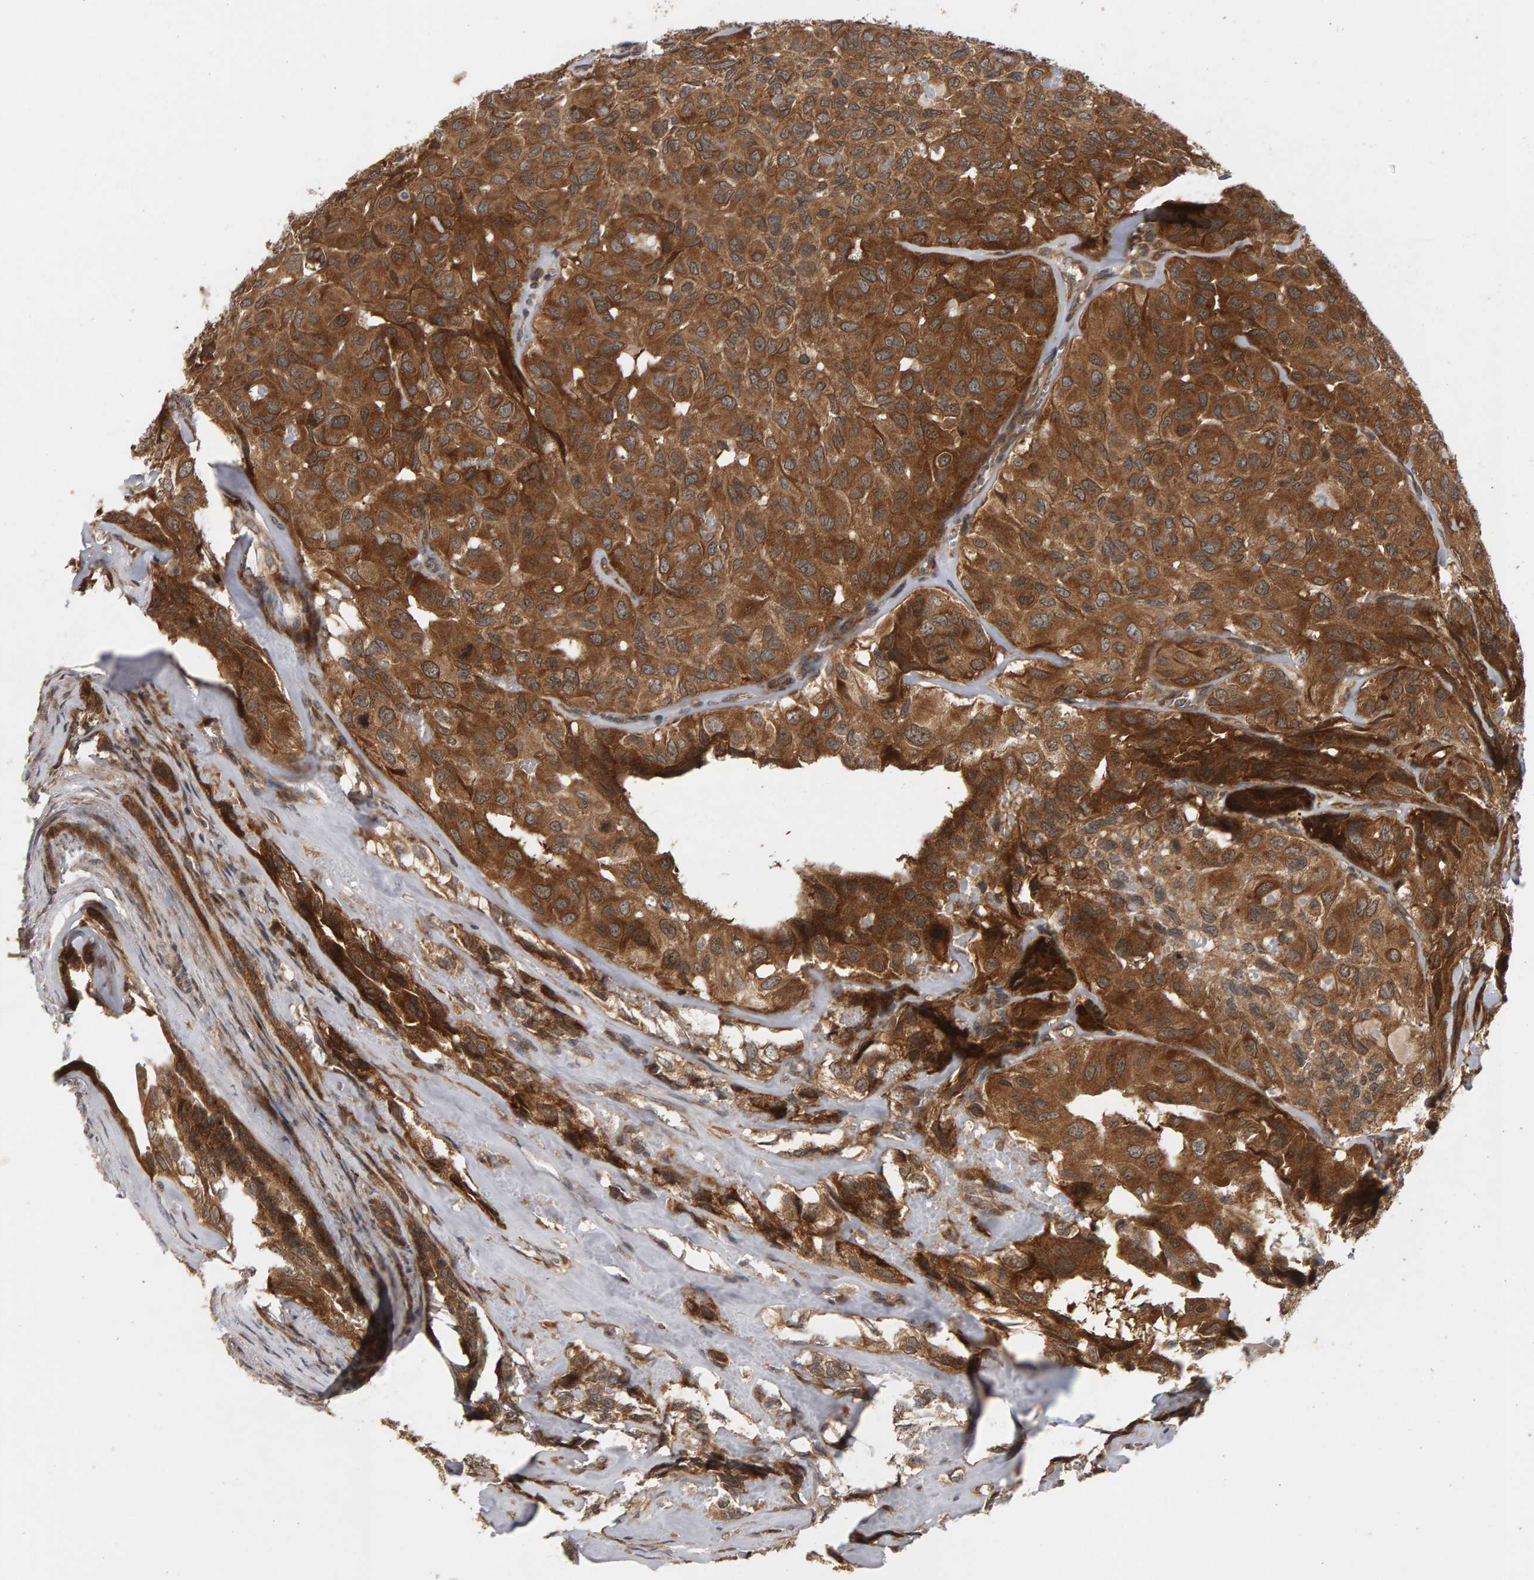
{"staining": {"intensity": "strong", "quantity": ">75%", "location": "cytoplasmic/membranous"}, "tissue": "head and neck cancer", "cell_type": "Tumor cells", "image_type": "cancer", "snomed": [{"axis": "morphology", "description": "Adenocarcinoma, NOS"}, {"axis": "topography", "description": "Salivary gland, NOS"}, {"axis": "topography", "description": "Head-Neck"}], "caption": "The photomicrograph demonstrates a brown stain indicating the presence of a protein in the cytoplasmic/membranous of tumor cells in adenocarcinoma (head and neck). Nuclei are stained in blue.", "gene": "BAHCC1", "patient": {"sex": "female", "age": 76}}